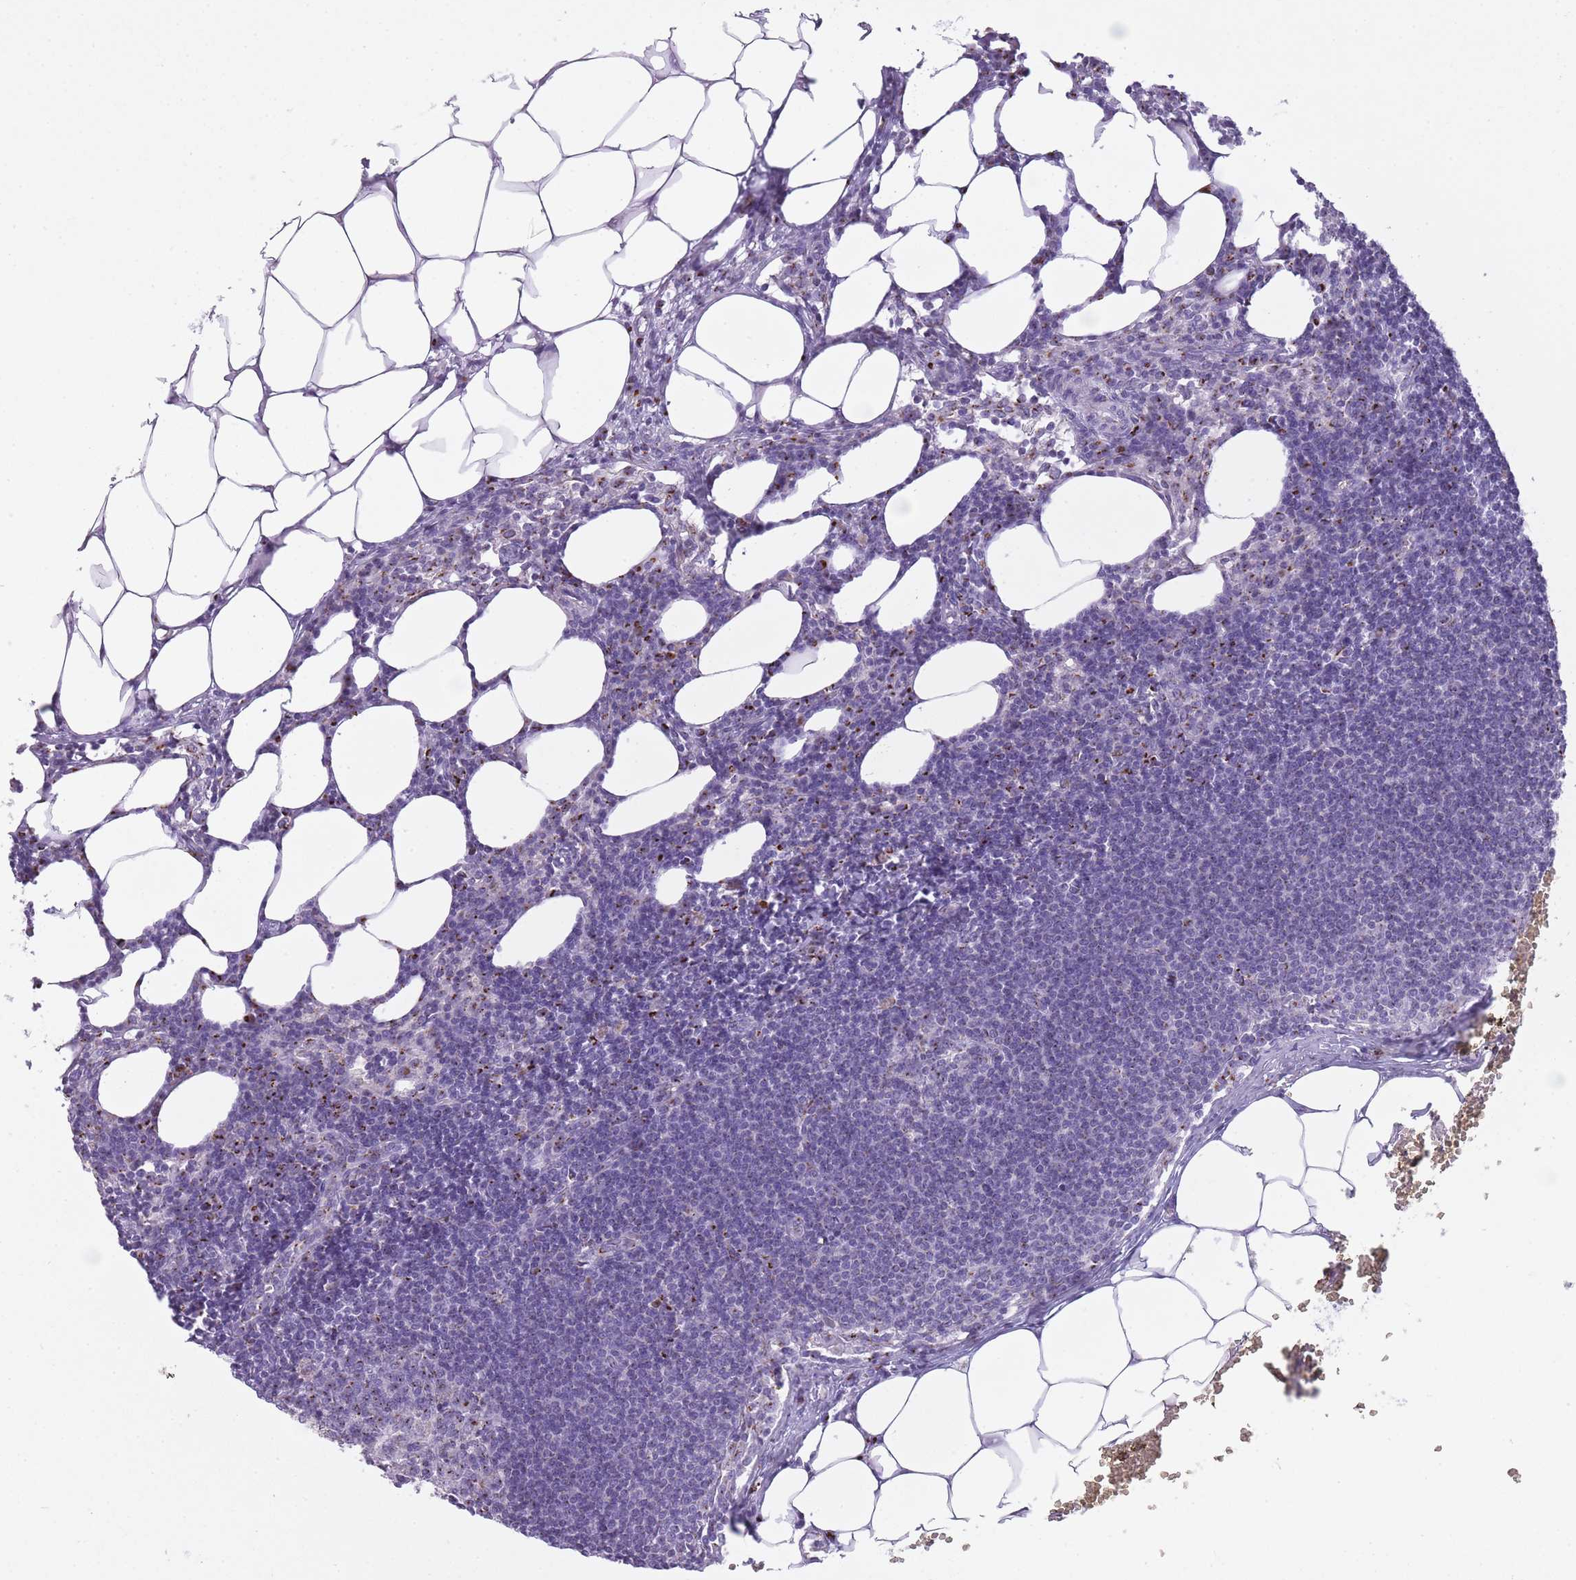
{"staining": {"intensity": "moderate", "quantity": "25%-75%", "location": "cytoplasmic/membranous"}, "tissue": "lymph node", "cell_type": "Germinal center cells", "image_type": "normal", "snomed": [{"axis": "morphology", "description": "Normal tissue, NOS"}, {"axis": "topography", "description": "Lymph node"}], "caption": "Protein expression analysis of benign human lymph node reveals moderate cytoplasmic/membranous positivity in about 25%-75% of germinal center cells. The staining was performed using DAB to visualize the protein expression in brown, while the nuclei were stained in blue with hematoxylin (Magnification: 20x).", "gene": "B4GALT2", "patient": {"sex": "female", "age": 30}}